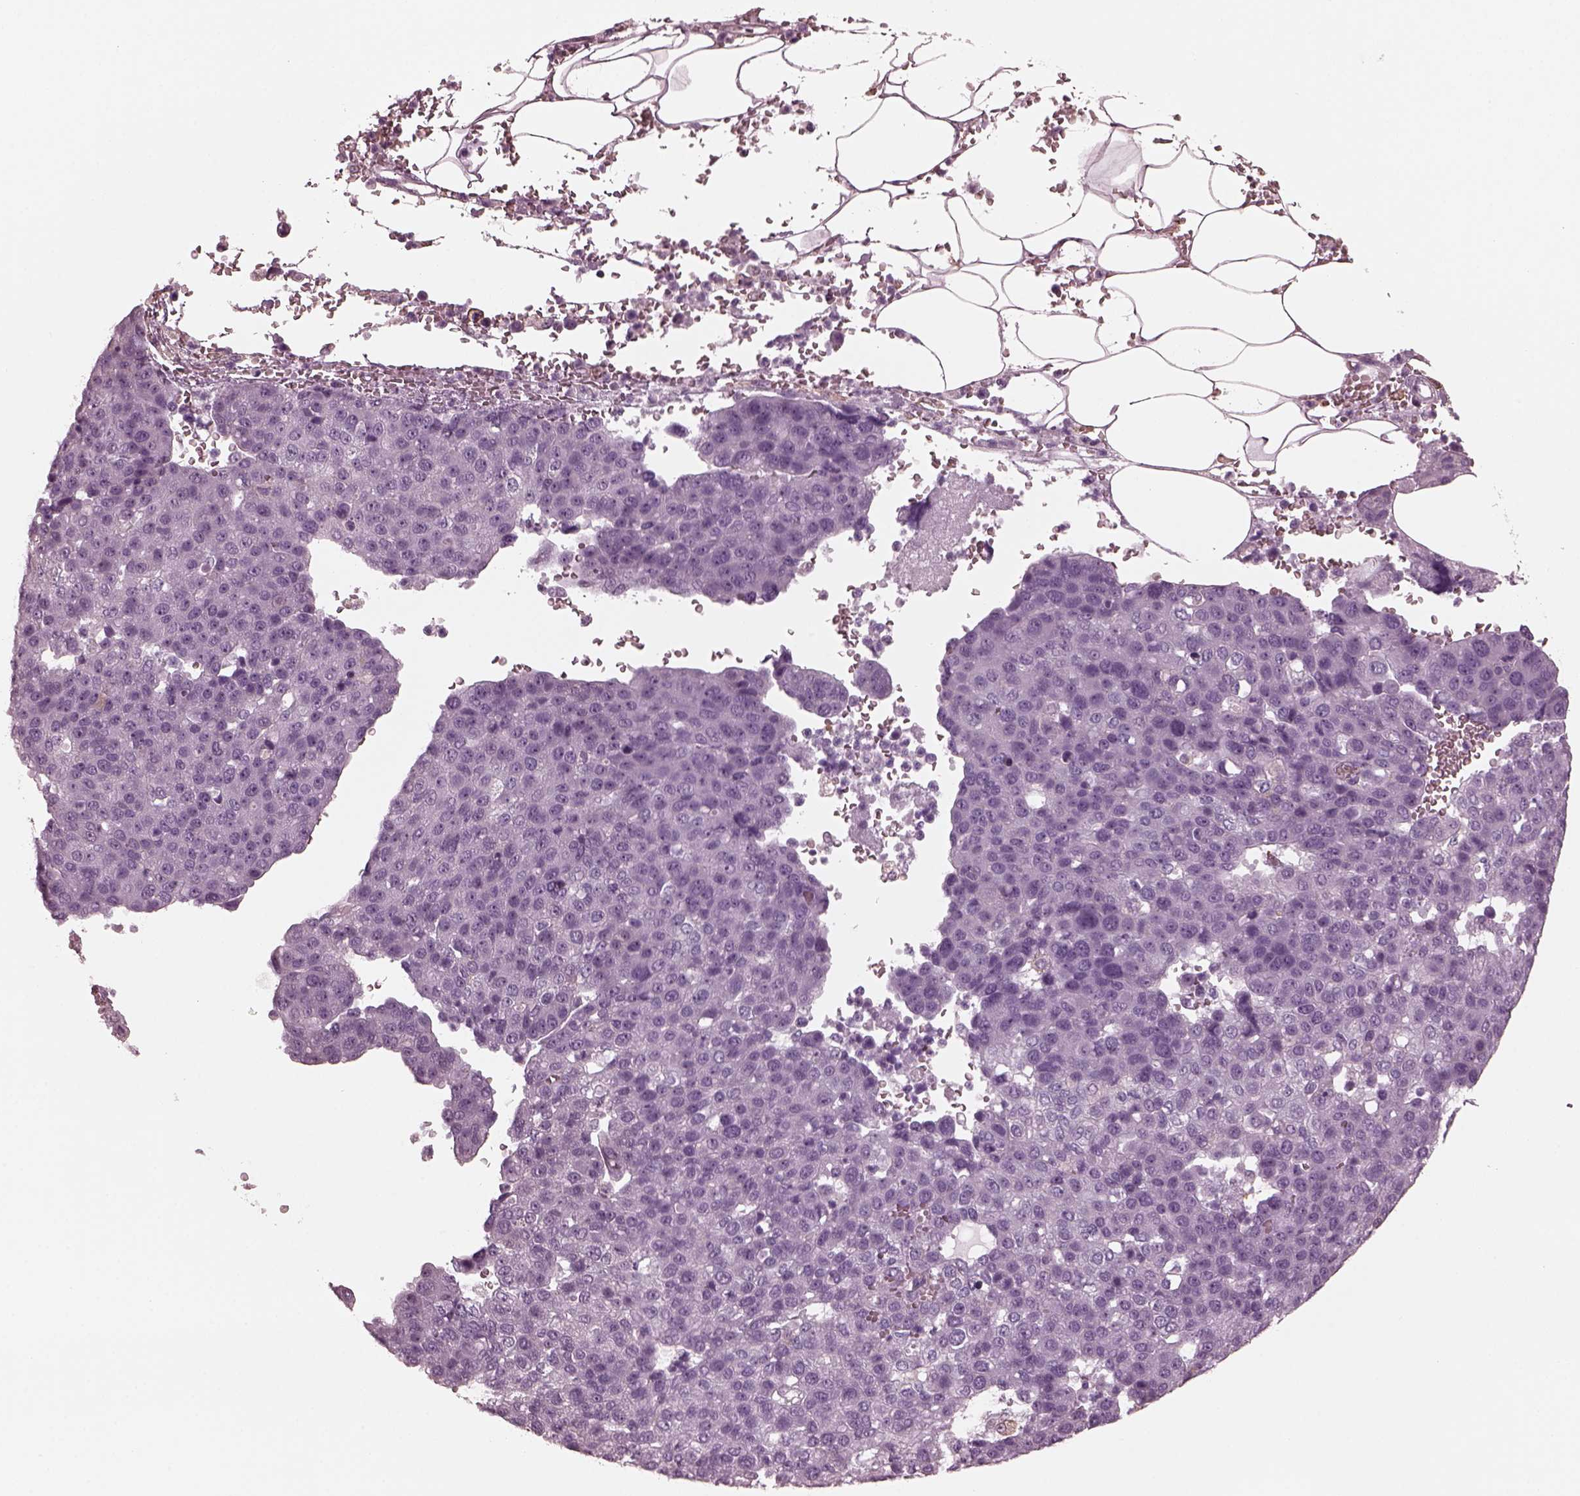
{"staining": {"intensity": "negative", "quantity": "none", "location": "none"}, "tissue": "pancreatic cancer", "cell_type": "Tumor cells", "image_type": "cancer", "snomed": [{"axis": "morphology", "description": "Adenocarcinoma, NOS"}, {"axis": "topography", "description": "Pancreas"}], "caption": "IHC histopathology image of neoplastic tissue: pancreatic cancer (adenocarcinoma) stained with DAB reveals no significant protein staining in tumor cells.", "gene": "CGA", "patient": {"sex": "female", "age": 61}}